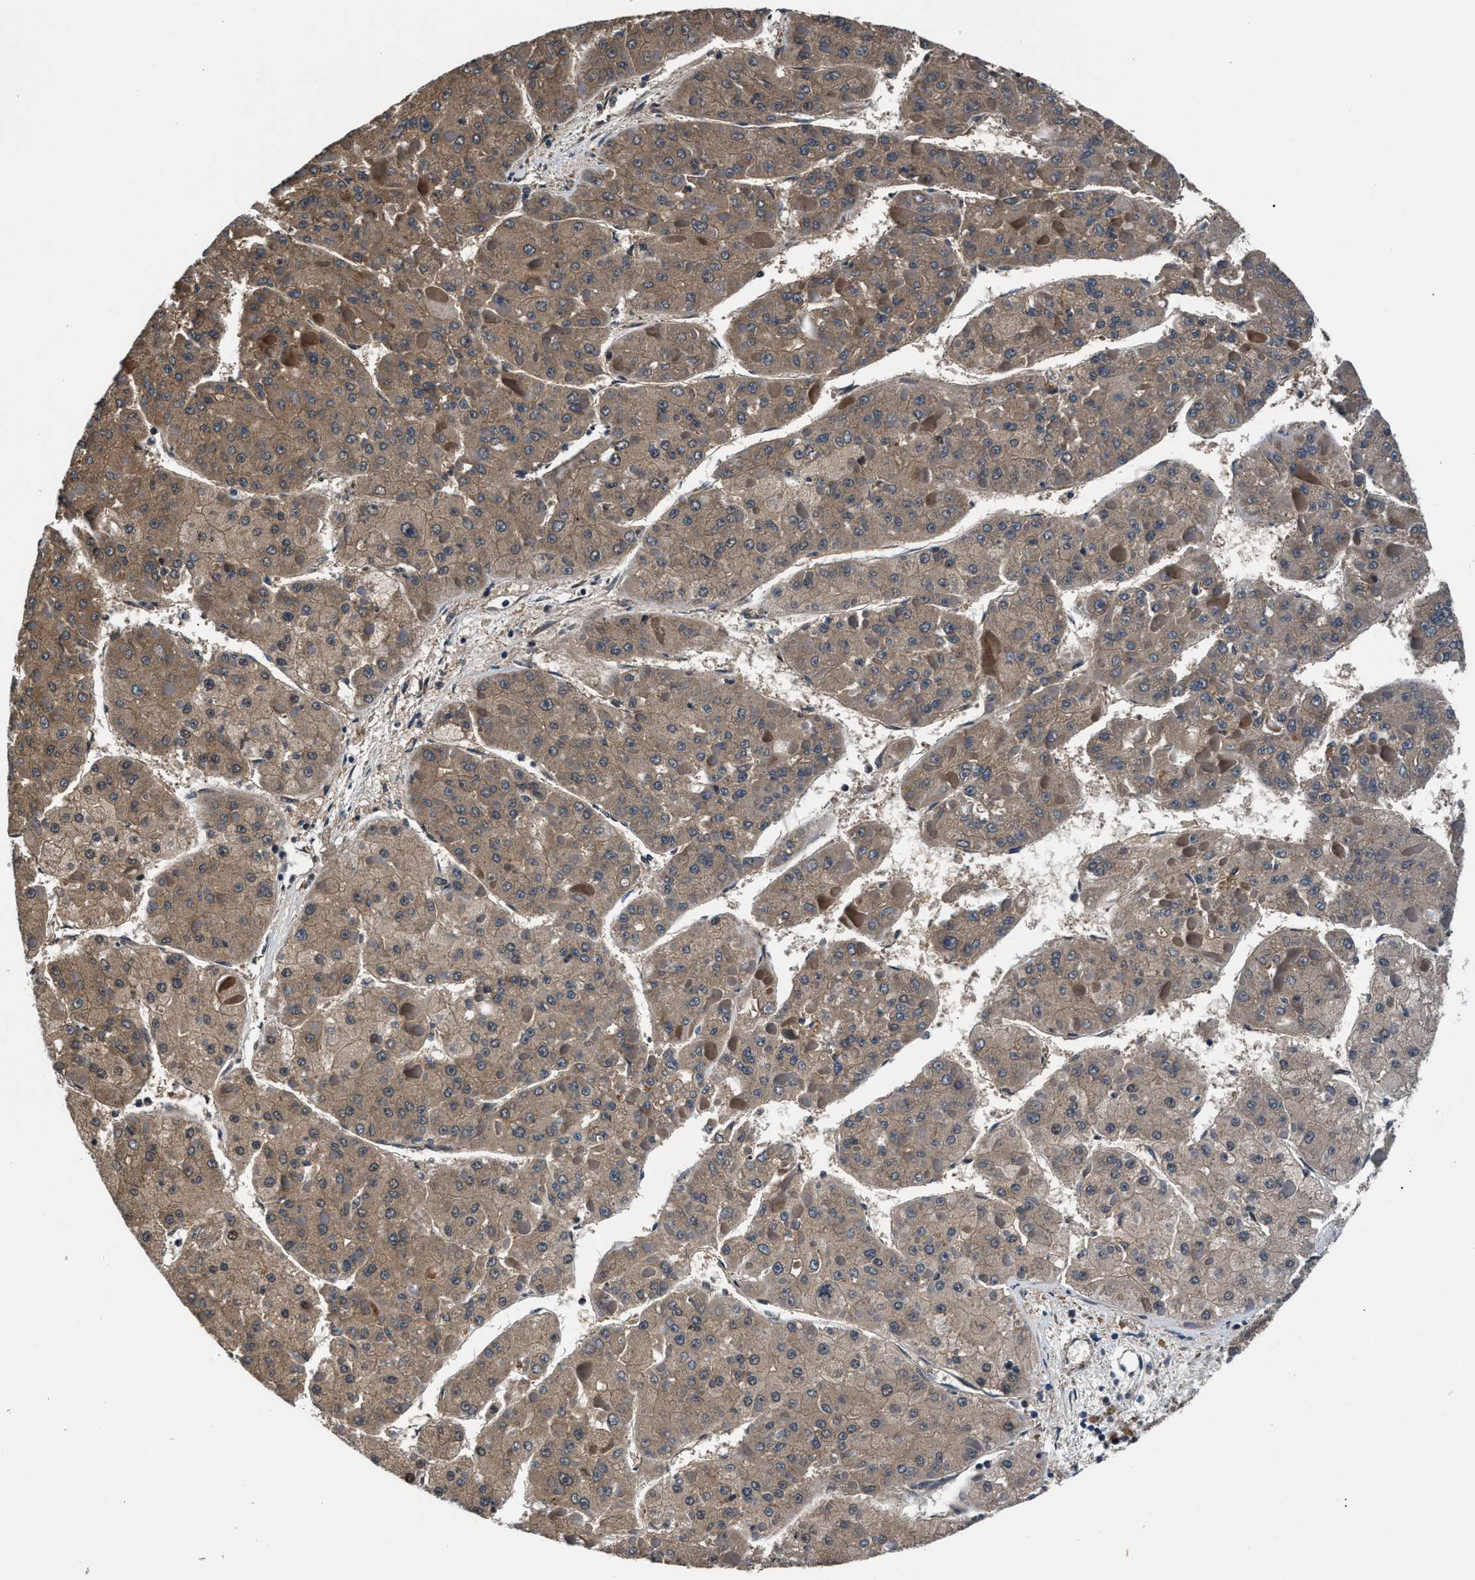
{"staining": {"intensity": "moderate", "quantity": ">75%", "location": "cytoplasmic/membranous"}, "tissue": "liver cancer", "cell_type": "Tumor cells", "image_type": "cancer", "snomed": [{"axis": "morphology", "description": "Carcinoma, Hepatocellular, NOS"}, {"axis": "topography", "description": "Liver"}], "caption": "Protein expression analysis of liver cancer (hepatocellular carcinoma) reveals moderate cytoplasmic/membranous expression in about >75% of tumor cells.", "gene": "RBM33", "patient": {"sex": "female", "age": 73}}